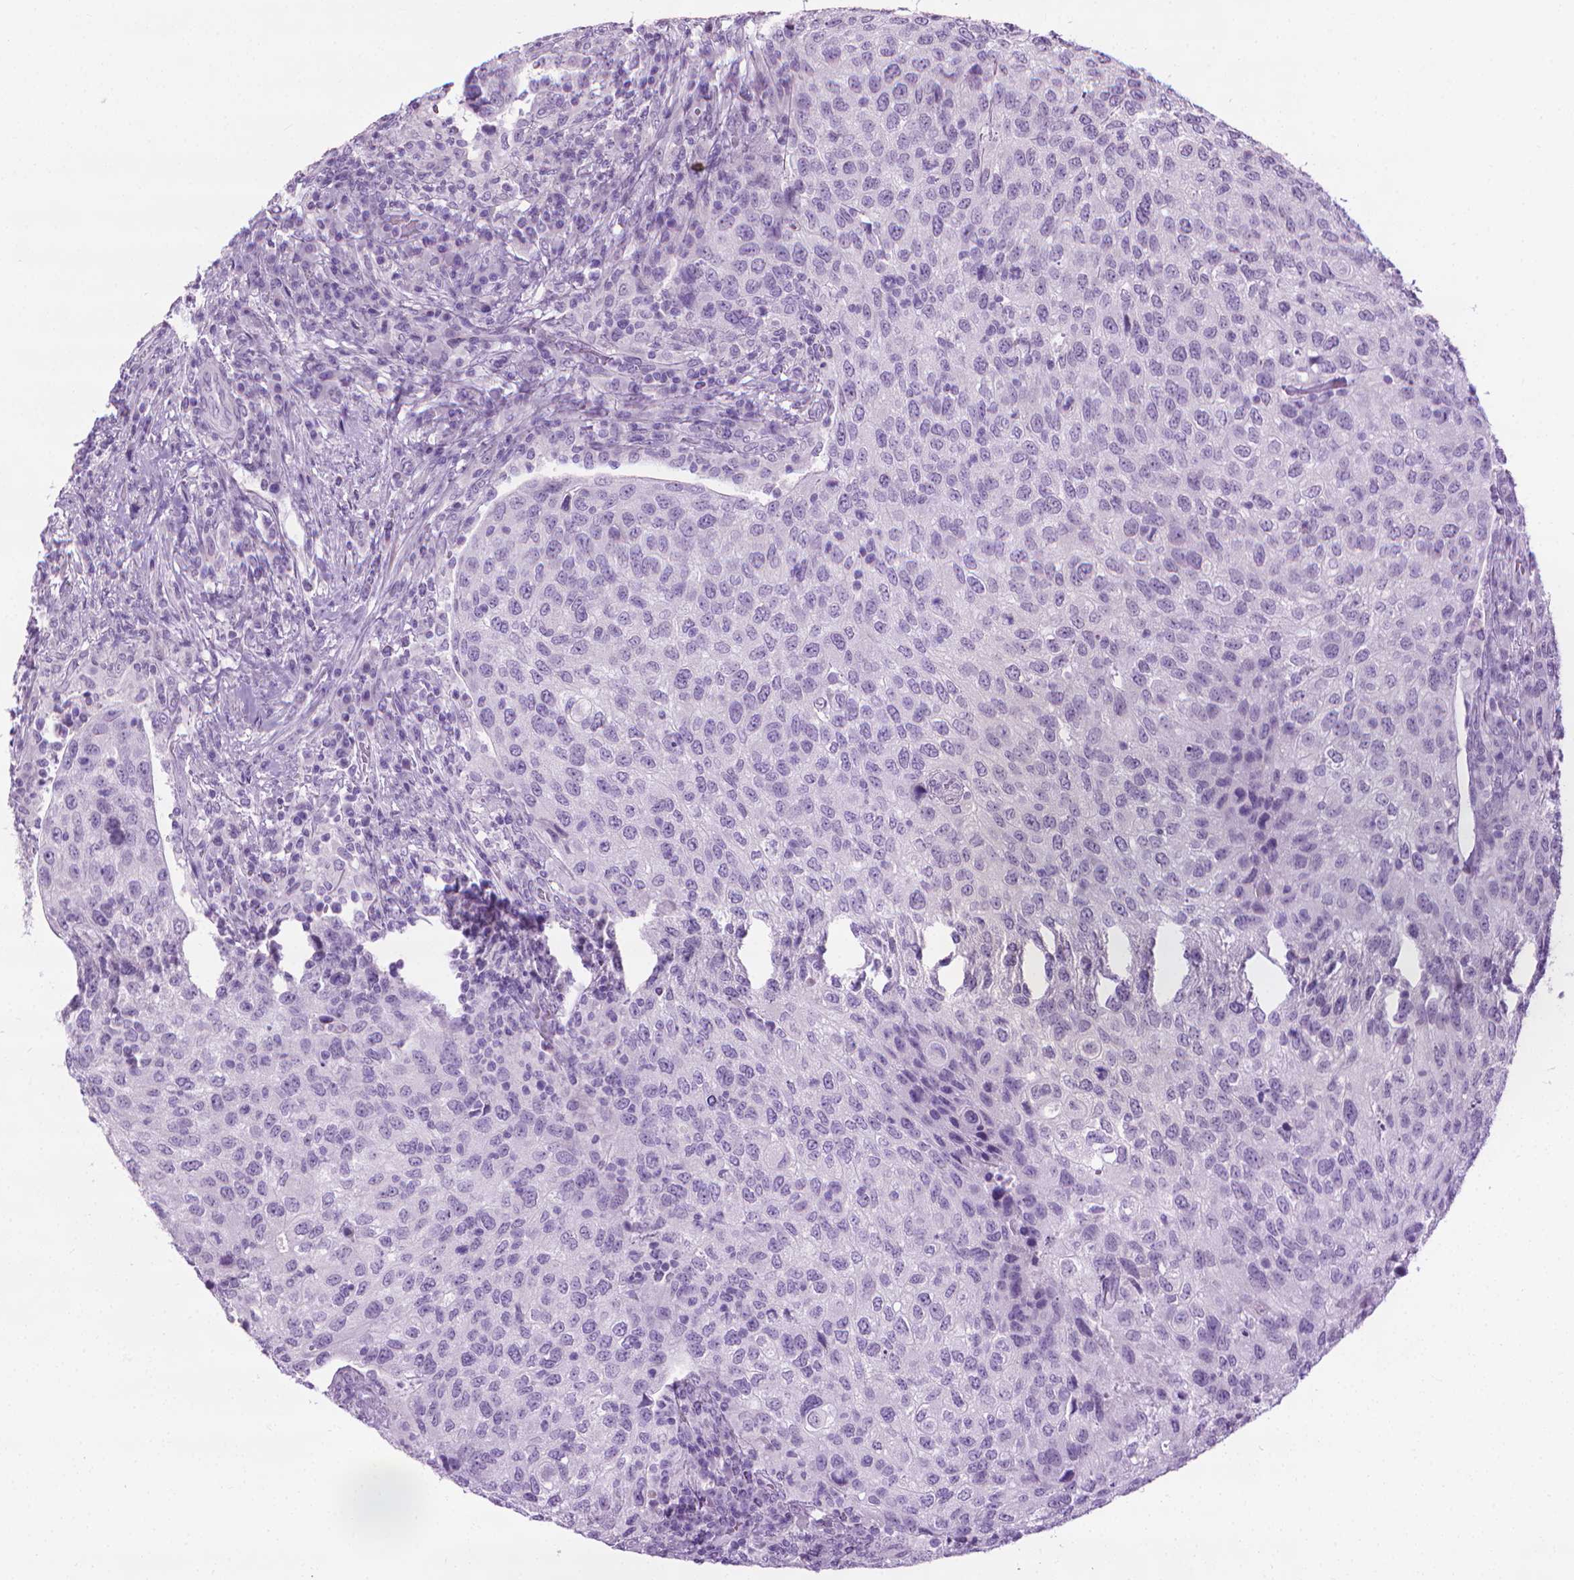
{"staining": {"intensity": "negative", "quantity": "none", "location": "none"}, "tissue": "urothelial cancer", "cell_type": "Tumor cells", "image_type": "cancer", "snomed": [{"axis": "morphology", "description": "Urothelial carcinoma, High grade"}, {"axis": "topography", "description": "Urinary bladder"}], "caption": "Immunohistochemical staining of human high-grade urothelial carcinoma demonstrates no significant positivity in tumor cells.", "gene": "DNAI7", "patient": {"sex": "female", "age": 78}}